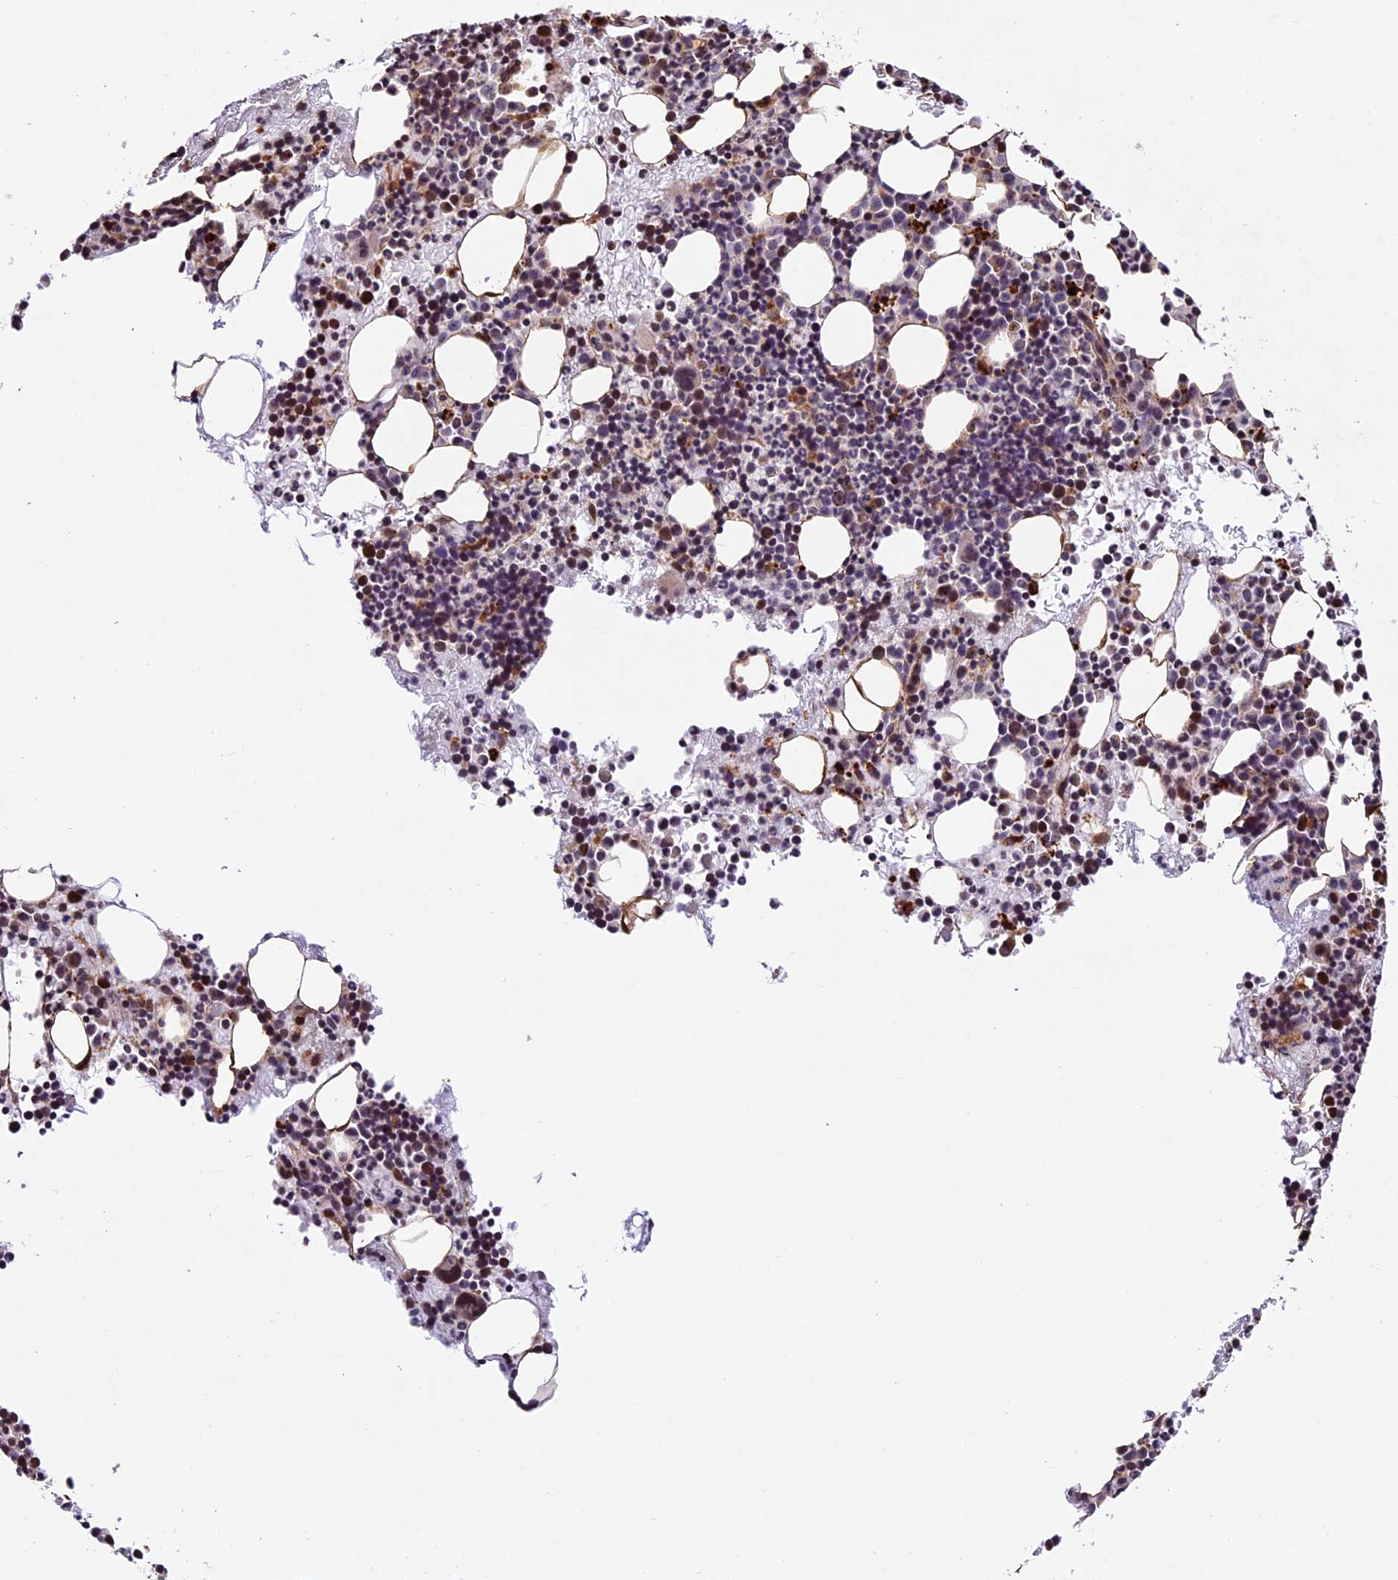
{"staining": {"intensity": "moderate", "quantity": "25%-75%", "location": "cytoplasmic/membranous,nuclear"}, "tissue": "bone marrow", "cell_type": "Hematopoietic cells", "image_type": "normal", "snomed": [{"axis": "morphology", "description": "Normal tissue, NOS"}, {"axis": "topography", "description": "Bone marrow"}], "caption": "Moderate cytoplasmic/membranous,nuclear protein positivity is appreciated in about 25%-75% of hematopoietic cells in bone marrow. Nuclei are stained in blue.", "gene": "CCSER1", "patient": {"sex": "male", "age": 51}}